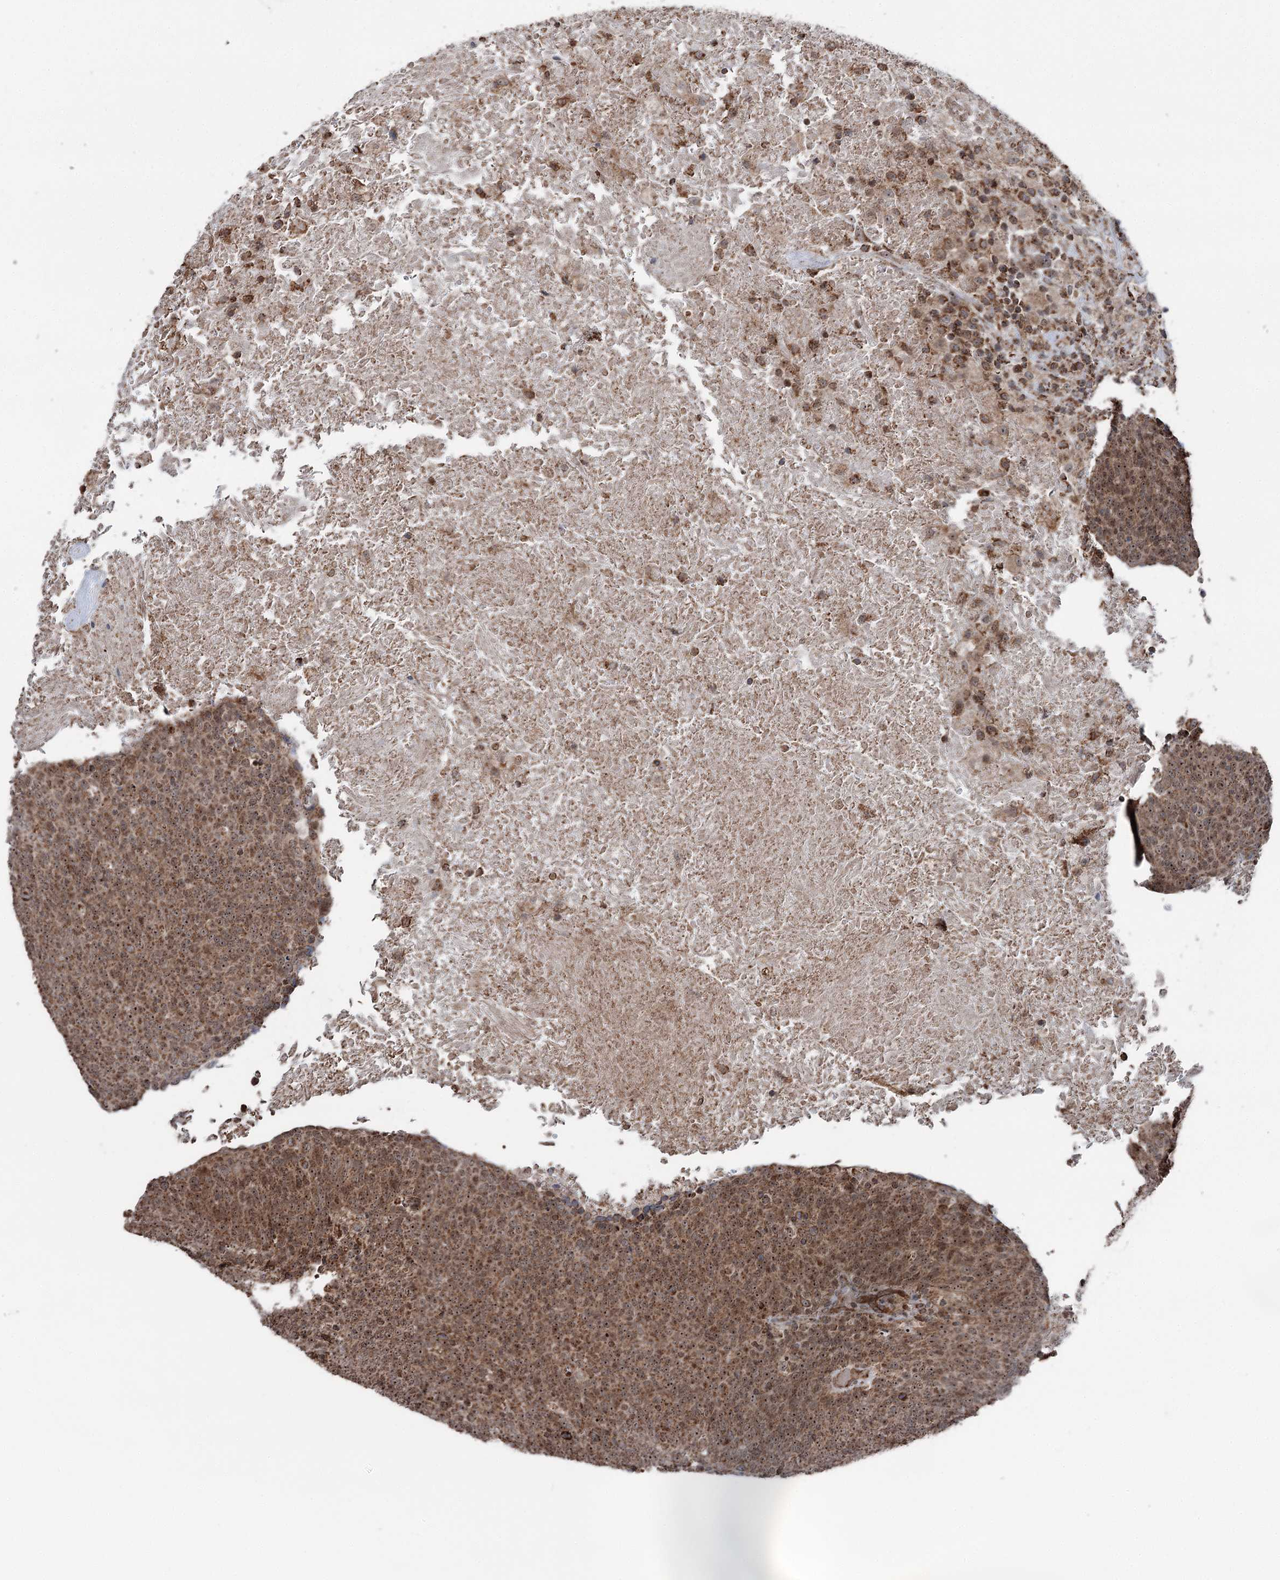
{"staining": {"intensity": "moderate", "quantity": ">75%", "location": "cytoplasmic/membranous,nuclear"}, "tissue": "head and neck cancer", "cell_type": "Tumor cells", "image_type": "cancer", "snomed": [{"axis": "morphology", "description": "Squamous cell carcinoma, NOS"}, {"axis": "morphology", "description": "Squamous cell carcinoma, metastatic, NOS"}, {"axis": "topography", "description": "Lymph node"}, {"axis": "topography", "description": "Head-Neck"}], "caption": "Immunohistochemical staining of human squamous cell carcinoma (head and neck) exhibits moderate cytoplasmic/membranous and nuclear protein expression in about >75% of tumor cells. (DAB = brown stain, brightfield microscopy at high magnification).", "gene": "STEEP1", "patient": {"sex": "male", "age": 62}}